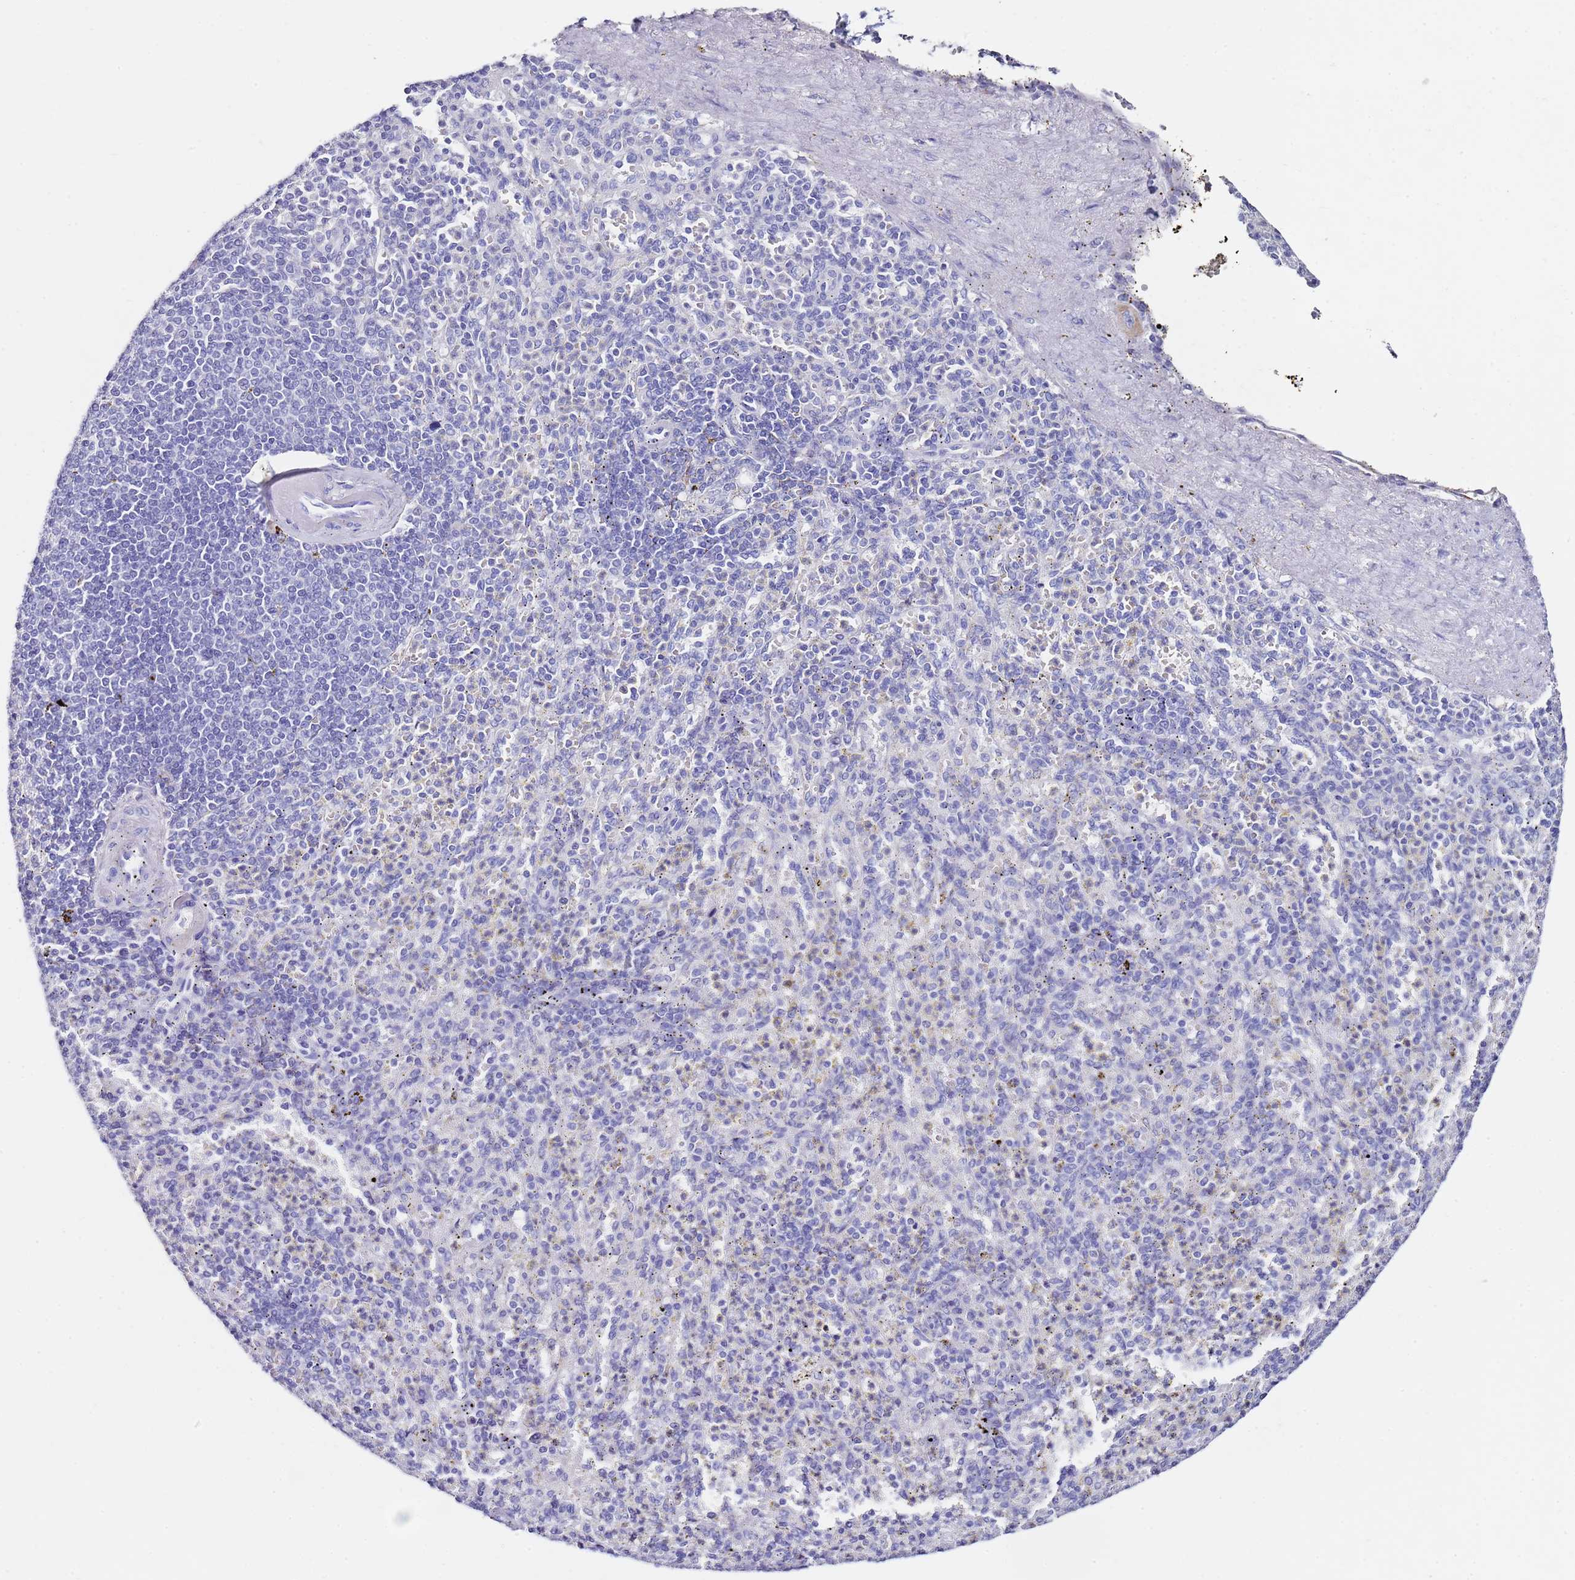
{"staining": {"intensity": "negative", "quantity": "none", "location": "none"}, "tissue": "spleen", "cell_type": "Cells in red pulp", "image_type": "normal", "snomed": [{"axis": "morphology", "description": "Normal tissue, NOS"}, {"axis": "topography", "description": "Spleen"}], "caption": "DAB (3,3'-diaminobenzidine) immunohistochemical staining of benign spleen exhibits no significant staining in cells in red pulp. The staining is performed using DAB (3,3'-diaminobenzidine) brown chromogen with nuclei counter-stained in using hematoxylin.", "gene": "PTBP2", "patient": {"sex": "female", "age": 74}}